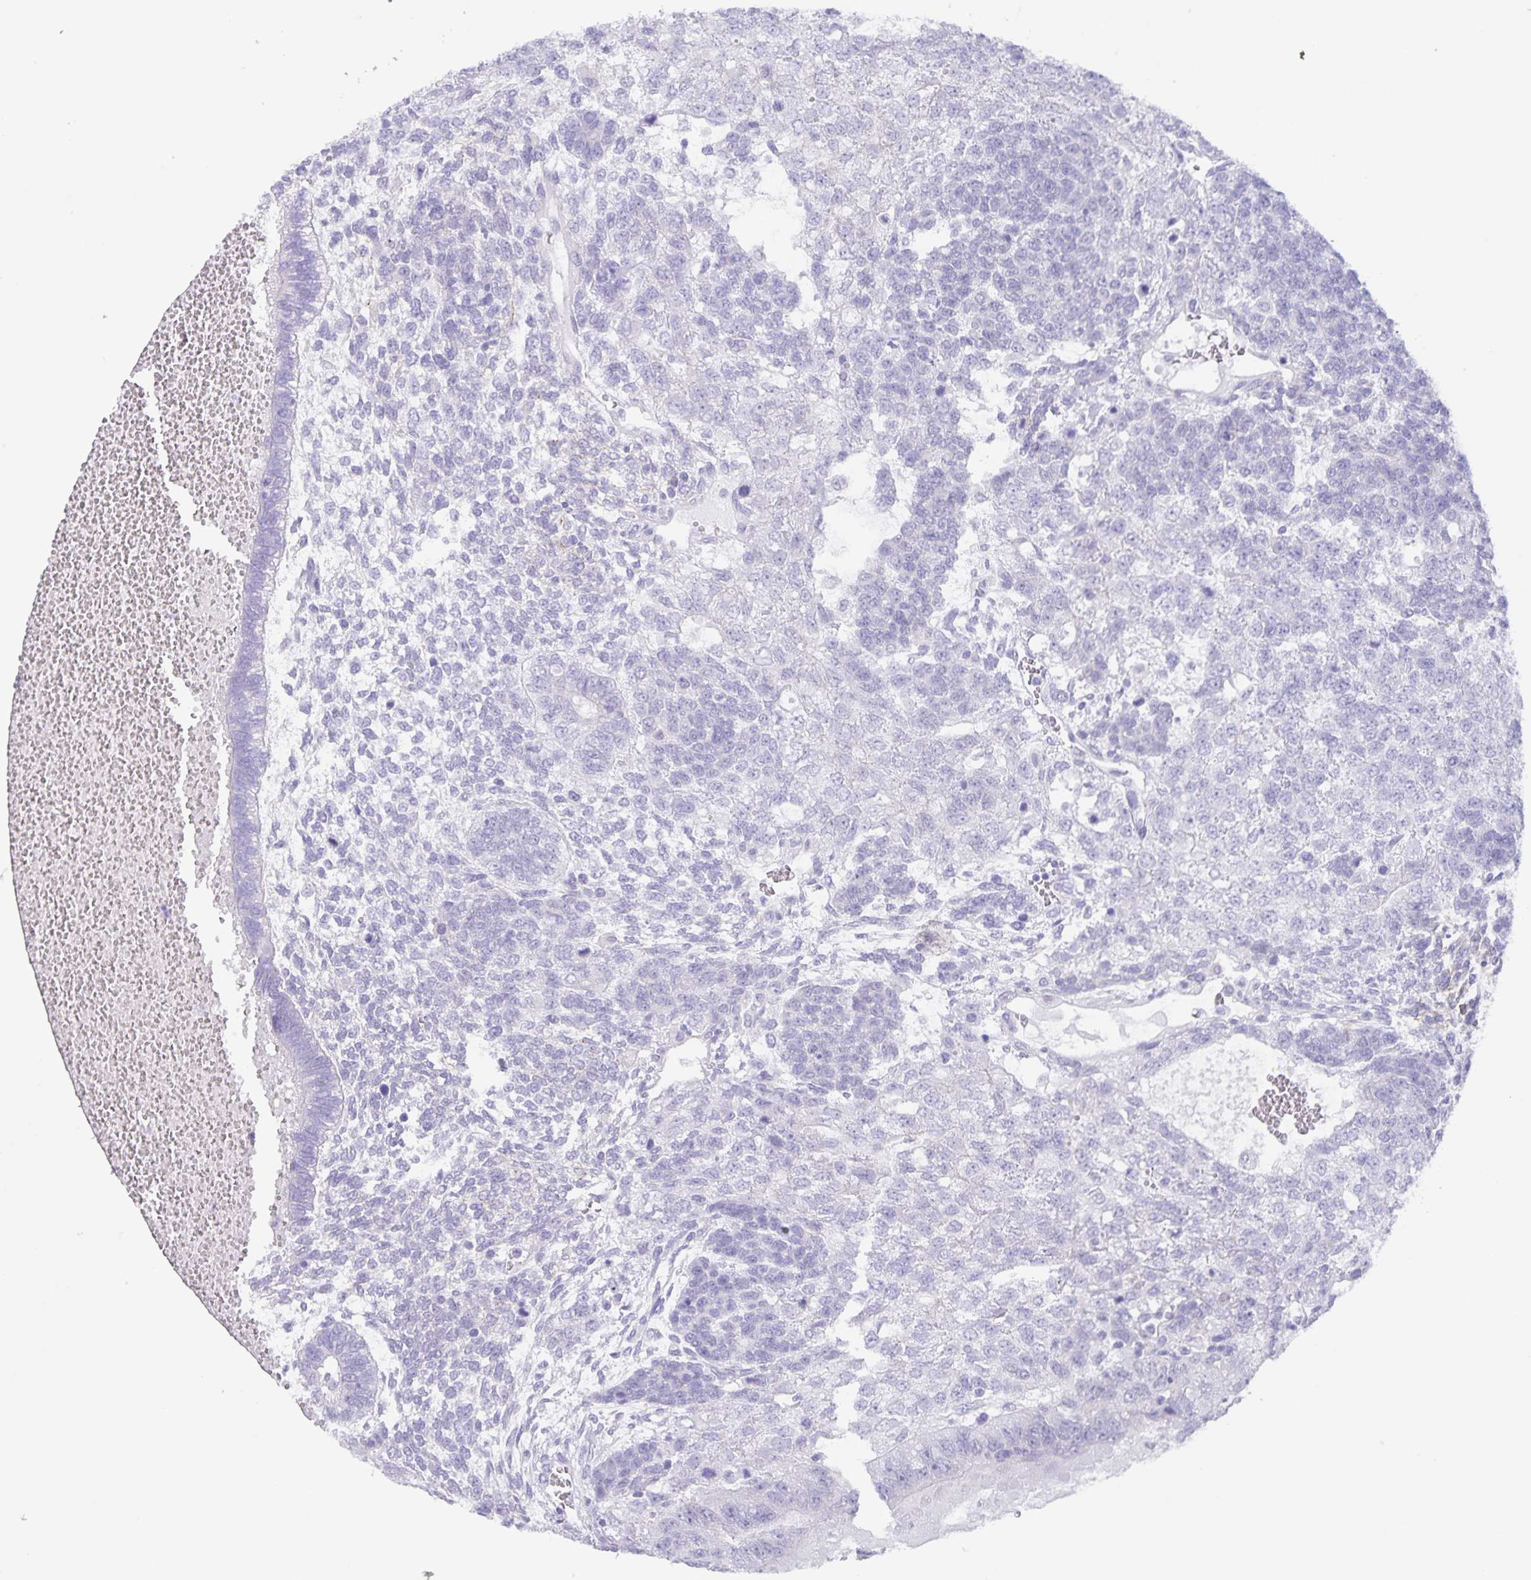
{"staining": {"intensity": "negative", "quantity": "none", "location": "none"}, "tissue": "testis cancer", "cell_type": "Tumor cells", "image_type": "cancer", "snomed": [{"axis": "morphology", "description": "Normal tissue, NOS"}, {"axis": "morphology", "description": "Carcinoma, Embryonal, NOS"}, {"axis": "topography", "description": "Testis"}, {"axis": "topography", "description": "Epididymis"}], "caption": "A photomicrograph of testis cancer stained for a protein shows no brown staining in tumor cells.", "gene": "AQP4", "patient": {"sex": "male", "age": 23}}